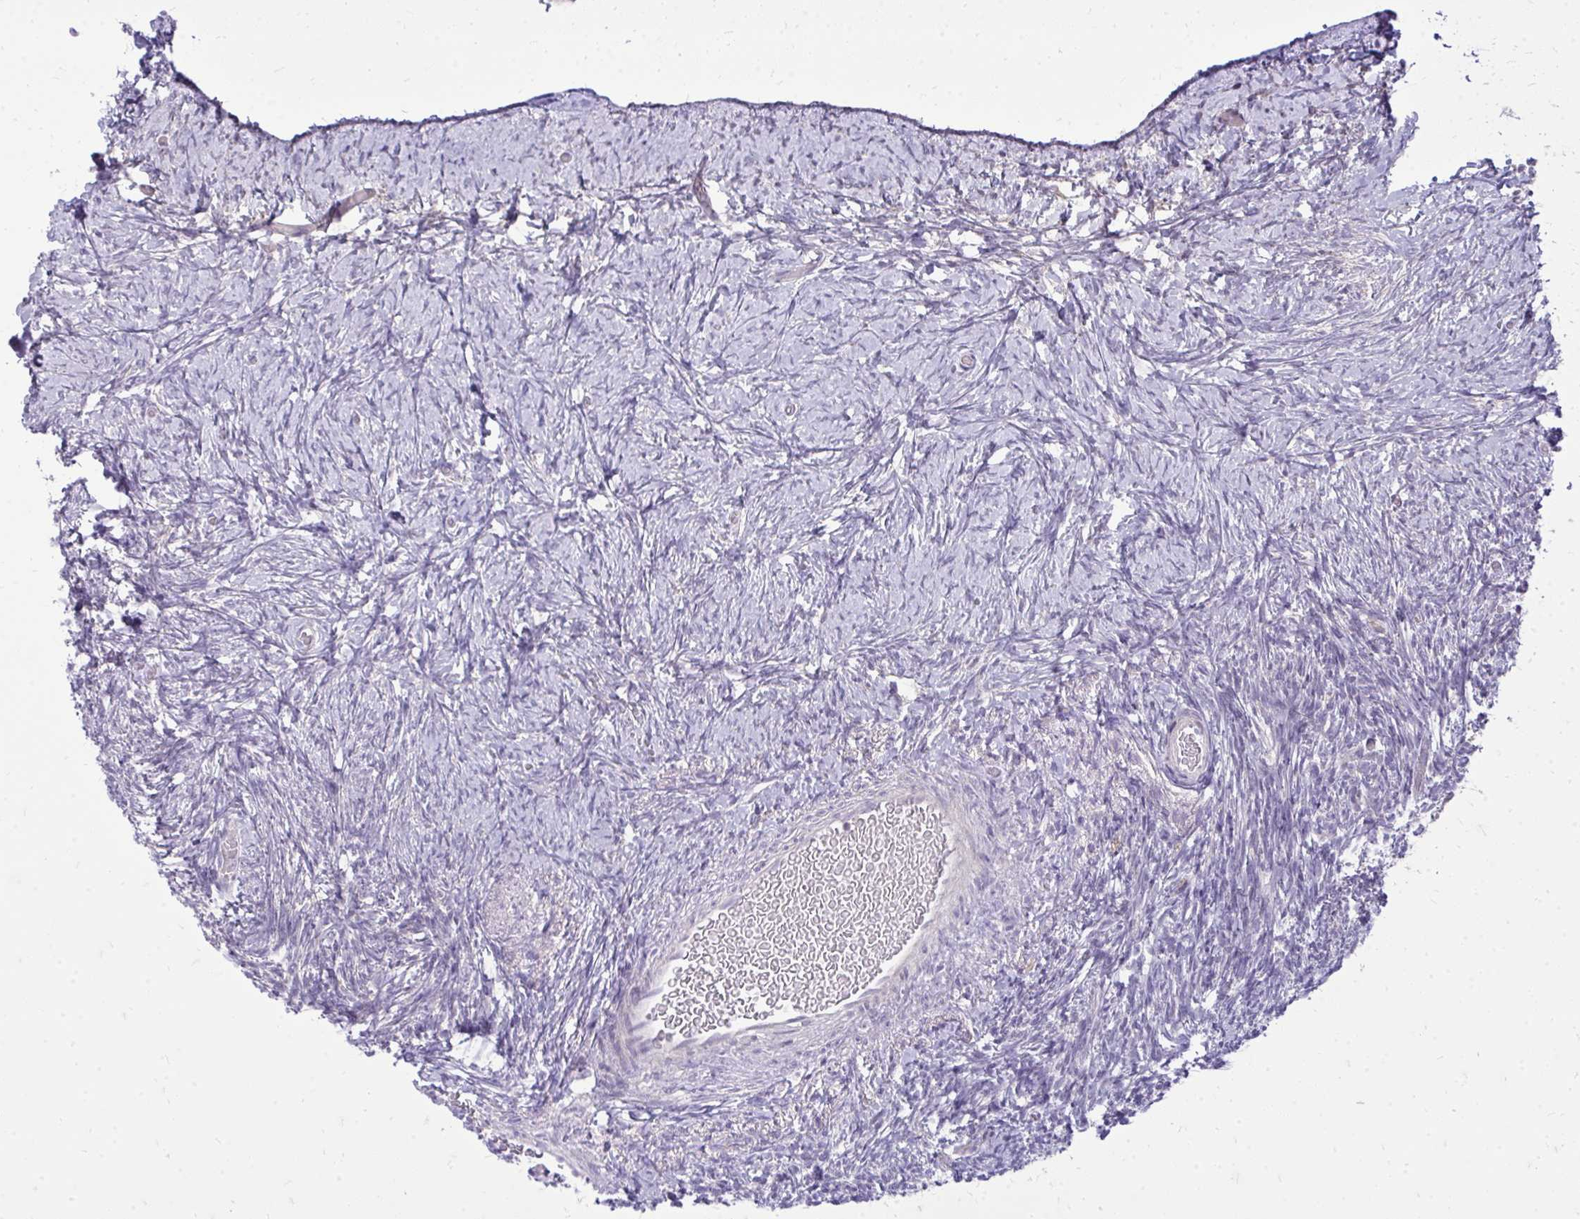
{"staining": {"intensity": "moderate", "quantity": ">75%", "location": "cytoplasmic/membranous"}, "tissue": "ovary", "cell_type": "Follicle cells", "image_type": "normal", "snomed": [{"axis": "morphology", "description": "Normal tissue, NOS"}, {"axis": "topography", "description": "Ovary"}], "caption": "DAB (3,3'-diaminobenzidine) immunohistochemical staining of unremarkable ovary displays moderate cytoplasmic/membranous protein positivity in about >75% of follicle cells.", "gene": "SPTBN2", "patient": {"sex": "female", "age": 39}}